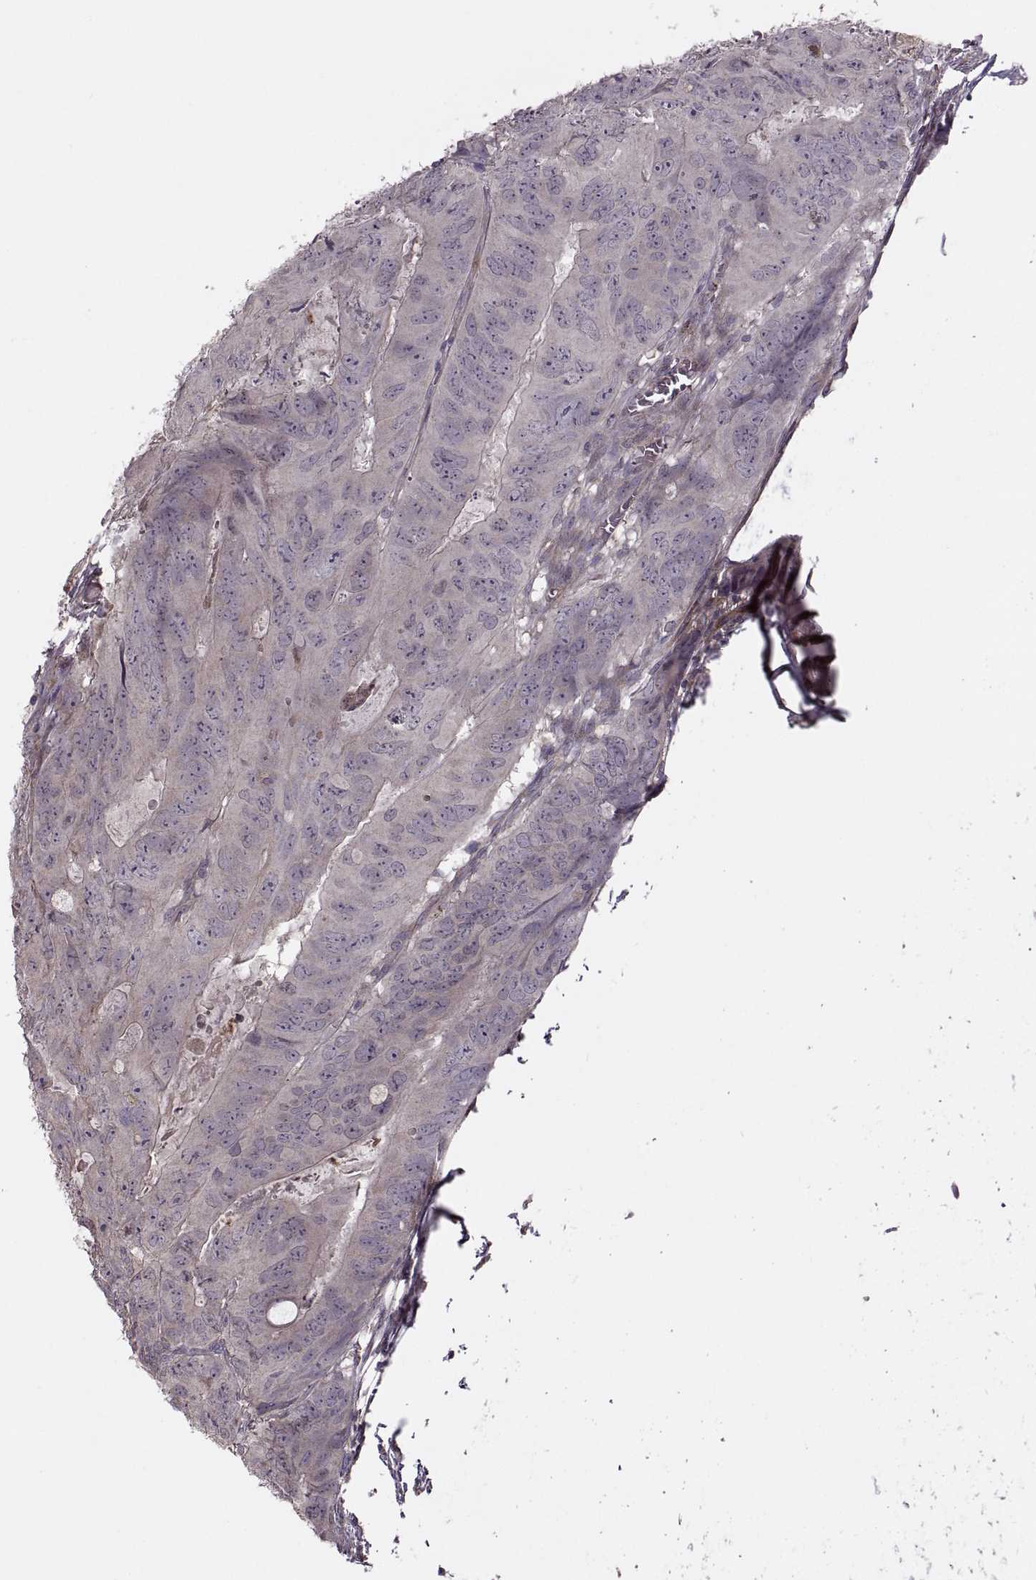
{"staining": {"intensity": "weak", "quantity": "<25%", "location": "cytoplasmic/membranous"}, "tissue": "colorectal cancer", "cell_type": "Tumor cells", "image_type": "cancer", "snomed": [{"axis": "morphology", "description": "Adenocarcinoma, NOS"}, {"axis": "topography", "description": "Colon"}], "caption": "Image shows no protein expression in tumor cells of colorectal cancer (adenocarcinoma) tissue. Brightfield microscopy of immunohistochemistry (IHC) stained with DAB (3,3'-diaminobenzidine) (brown) and hematoxylin (blue), captured at high magnification.", "gene": "PIERCE1", "patient": {"sex": "male", "age": 79}}